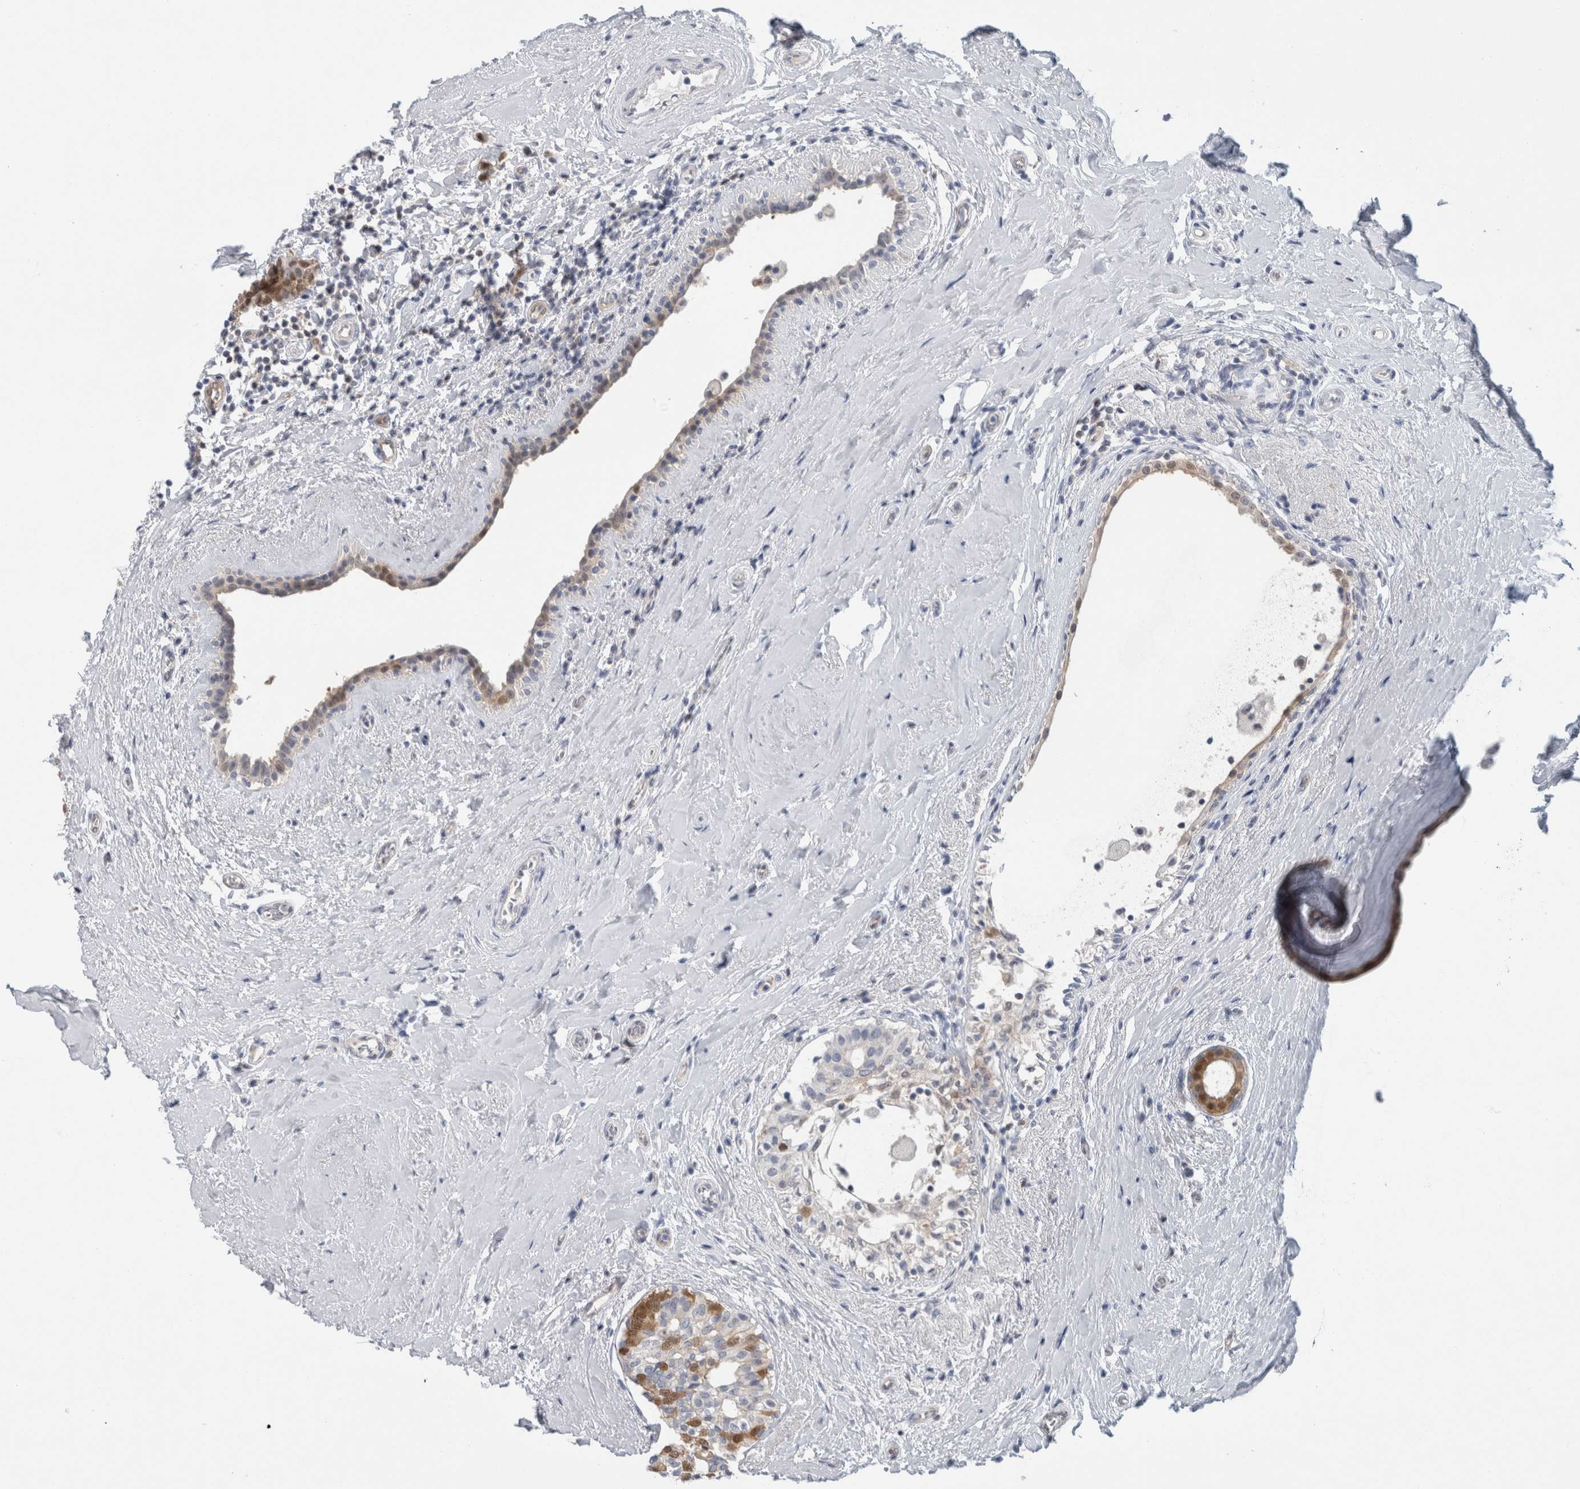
{"staining": {"intensity": "moderate", "quantity": "25%-75%", "location": "nuclear"}, "tissue": "breast cancer", "cell_type": "Tumor cells", "image_type": "cancer", "snomed": [{"axis": "morphology", "description": "Duct carcinoma"}, {"axis": "topography", "description": "Breast"}], "caption": "Immunohistochemical staining of invasive ductal carcinoma (breast) shows medium levels of moderate nuclear protein positivity in about 25%-75% of tumor cells.", "gene": "CASP6", "patient": {"sex": "female", "age": 55}}